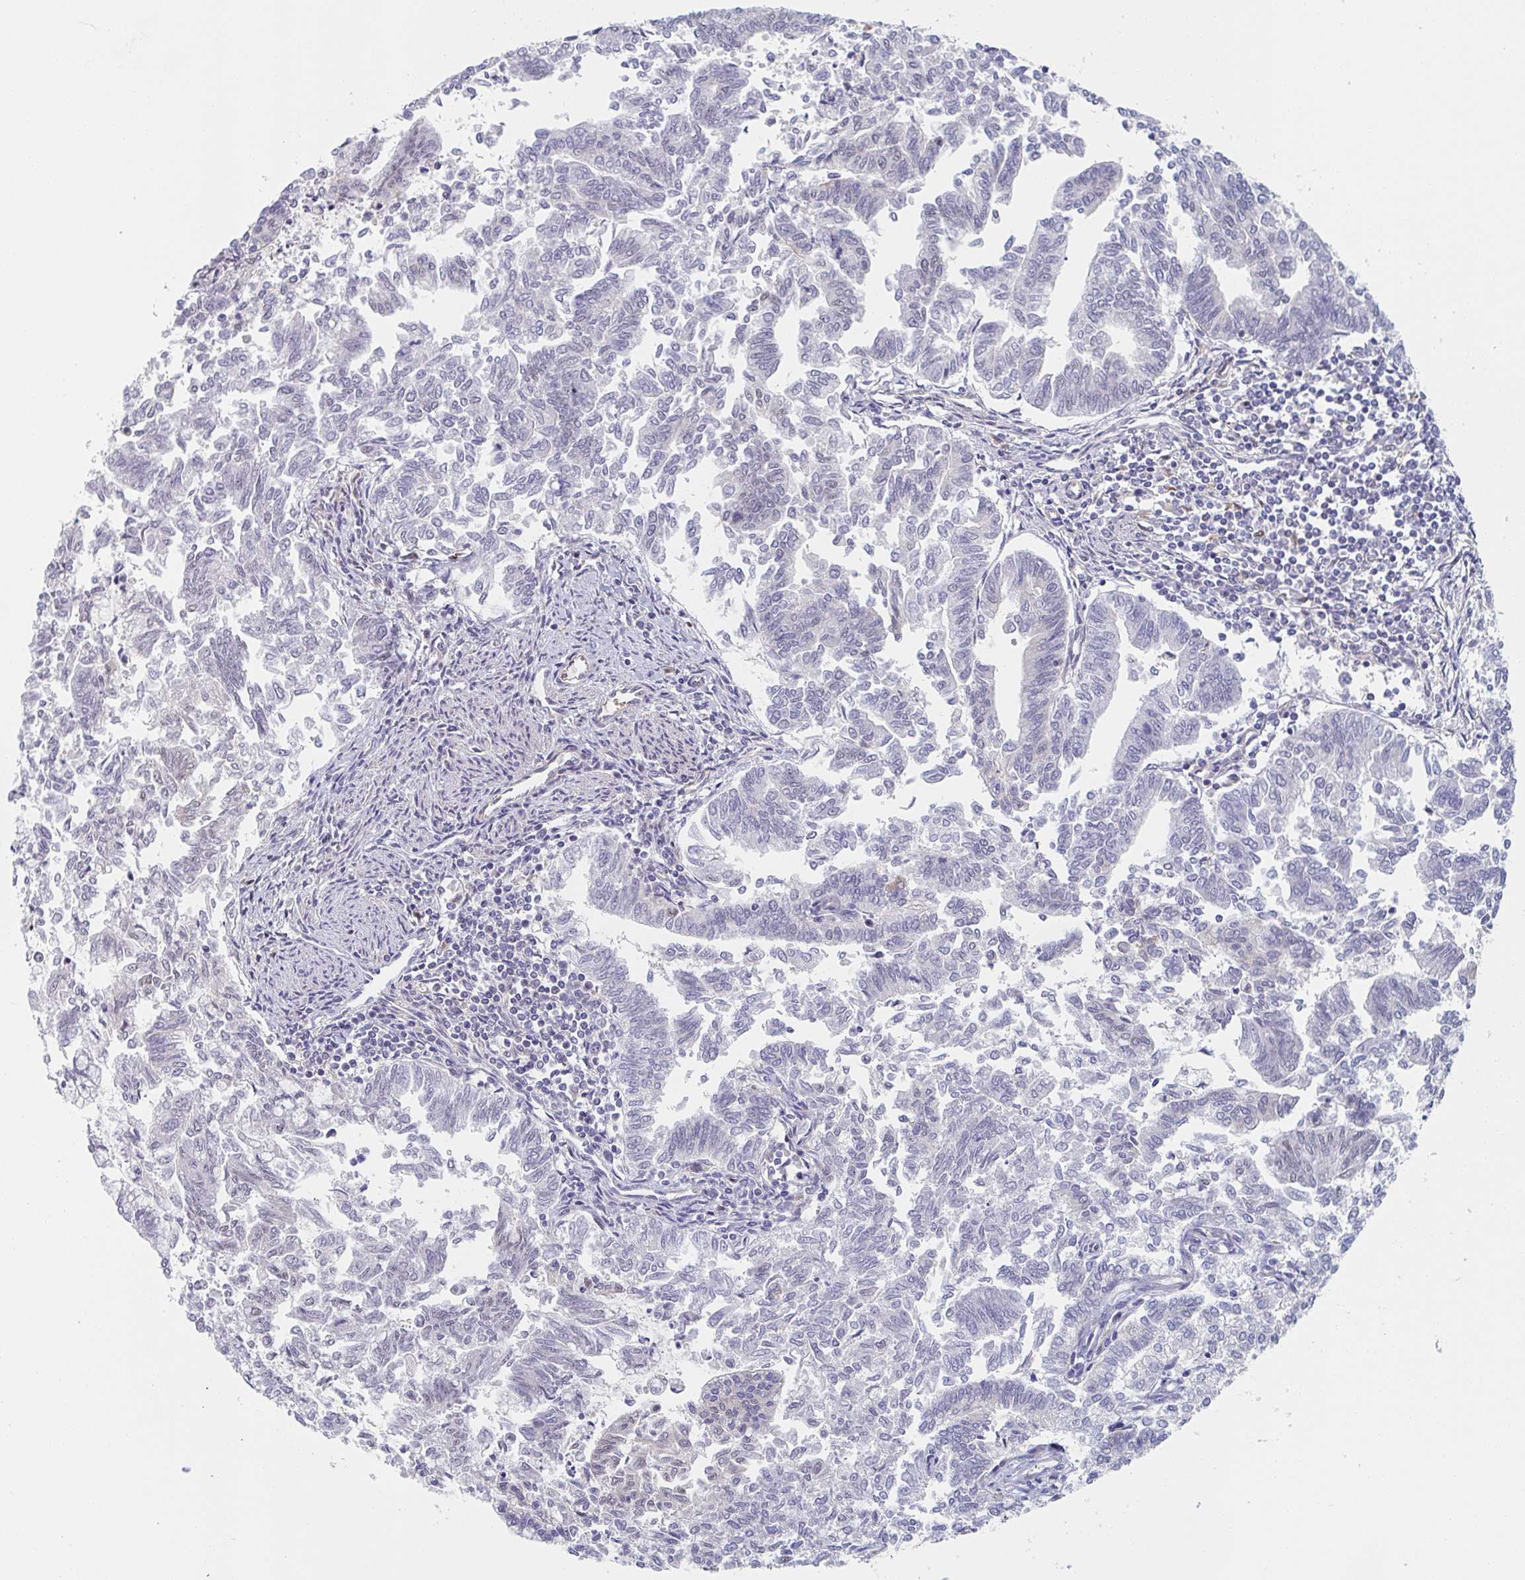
{"staining": {"intensity": "negative", "quantity": "none", "location": "none"}, "tissue": "endometrial cancer", "cell_type": "Tumor cells", "image_type": "cancer", "snomed": [{"axis": "morphology", "description": "Adenocarcinoma, NOS"}, {"axis": "topography", "description": "Endometrium"}], "caption": "DAB immunohistochemical staining of endometrial cancer shows no significant staining in tumor cells.", "gene": "AMPD2", "patient": {"sex": "female", "age": 79}}